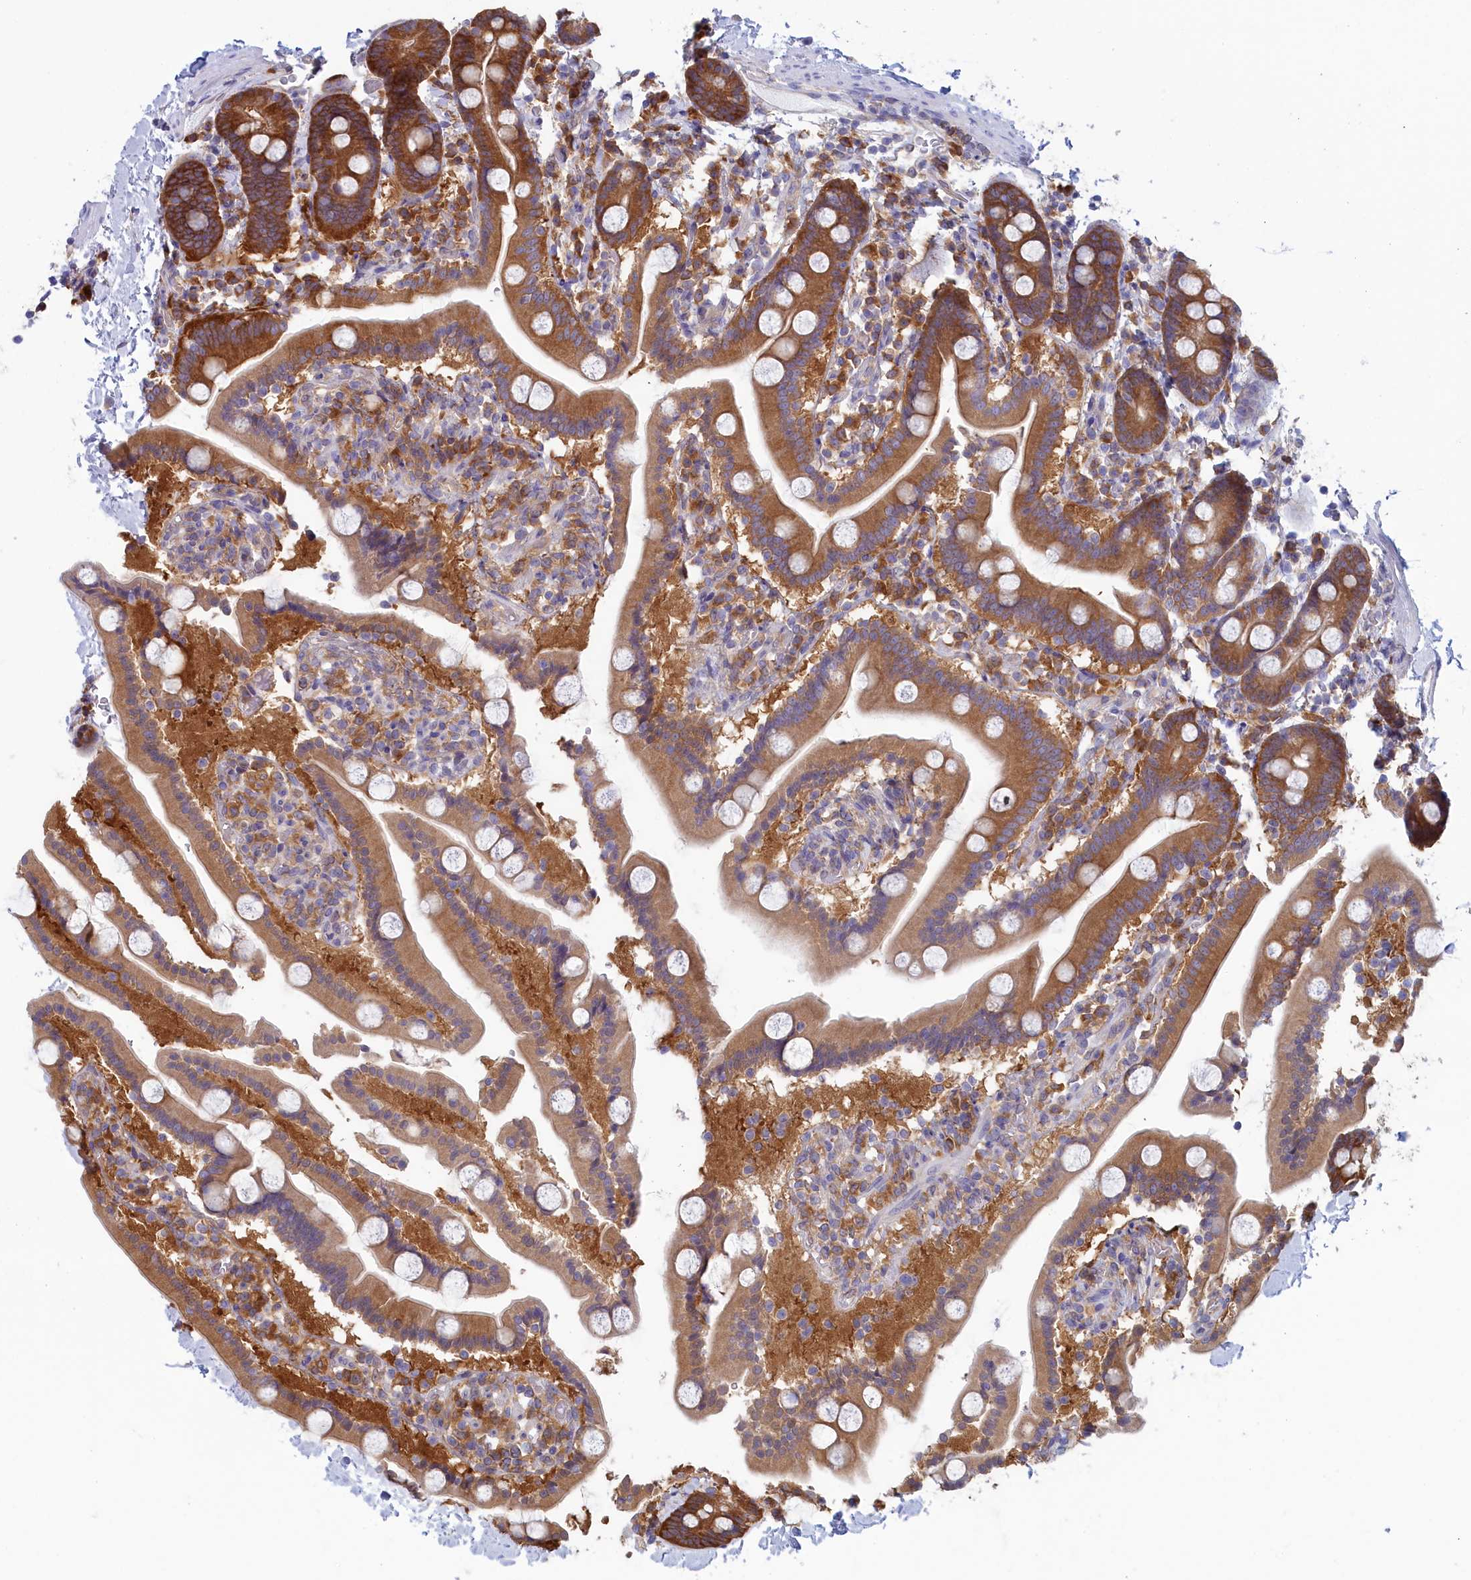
{"staining": {"intensity": "moderate", "quantity": ">75%", "location": "cytoplasmic/membranous"}, "tissue": "duodenum", "cell_type": "Glandular cells", "image_type": "normal", "snomed": [{"axis": "morphology", "description": "Normal tissue, NOS"}, {"axis": "topography", "description": "Duodenum"}], "caption": "The photomicrograph shows staining of benign duodenum, revealing moderate cytoplasmic/membranous protein staining (brown color) within glandular cells.", "gene": "SYNDIG1L", "patient": {"sex": "male", "age": 55}}